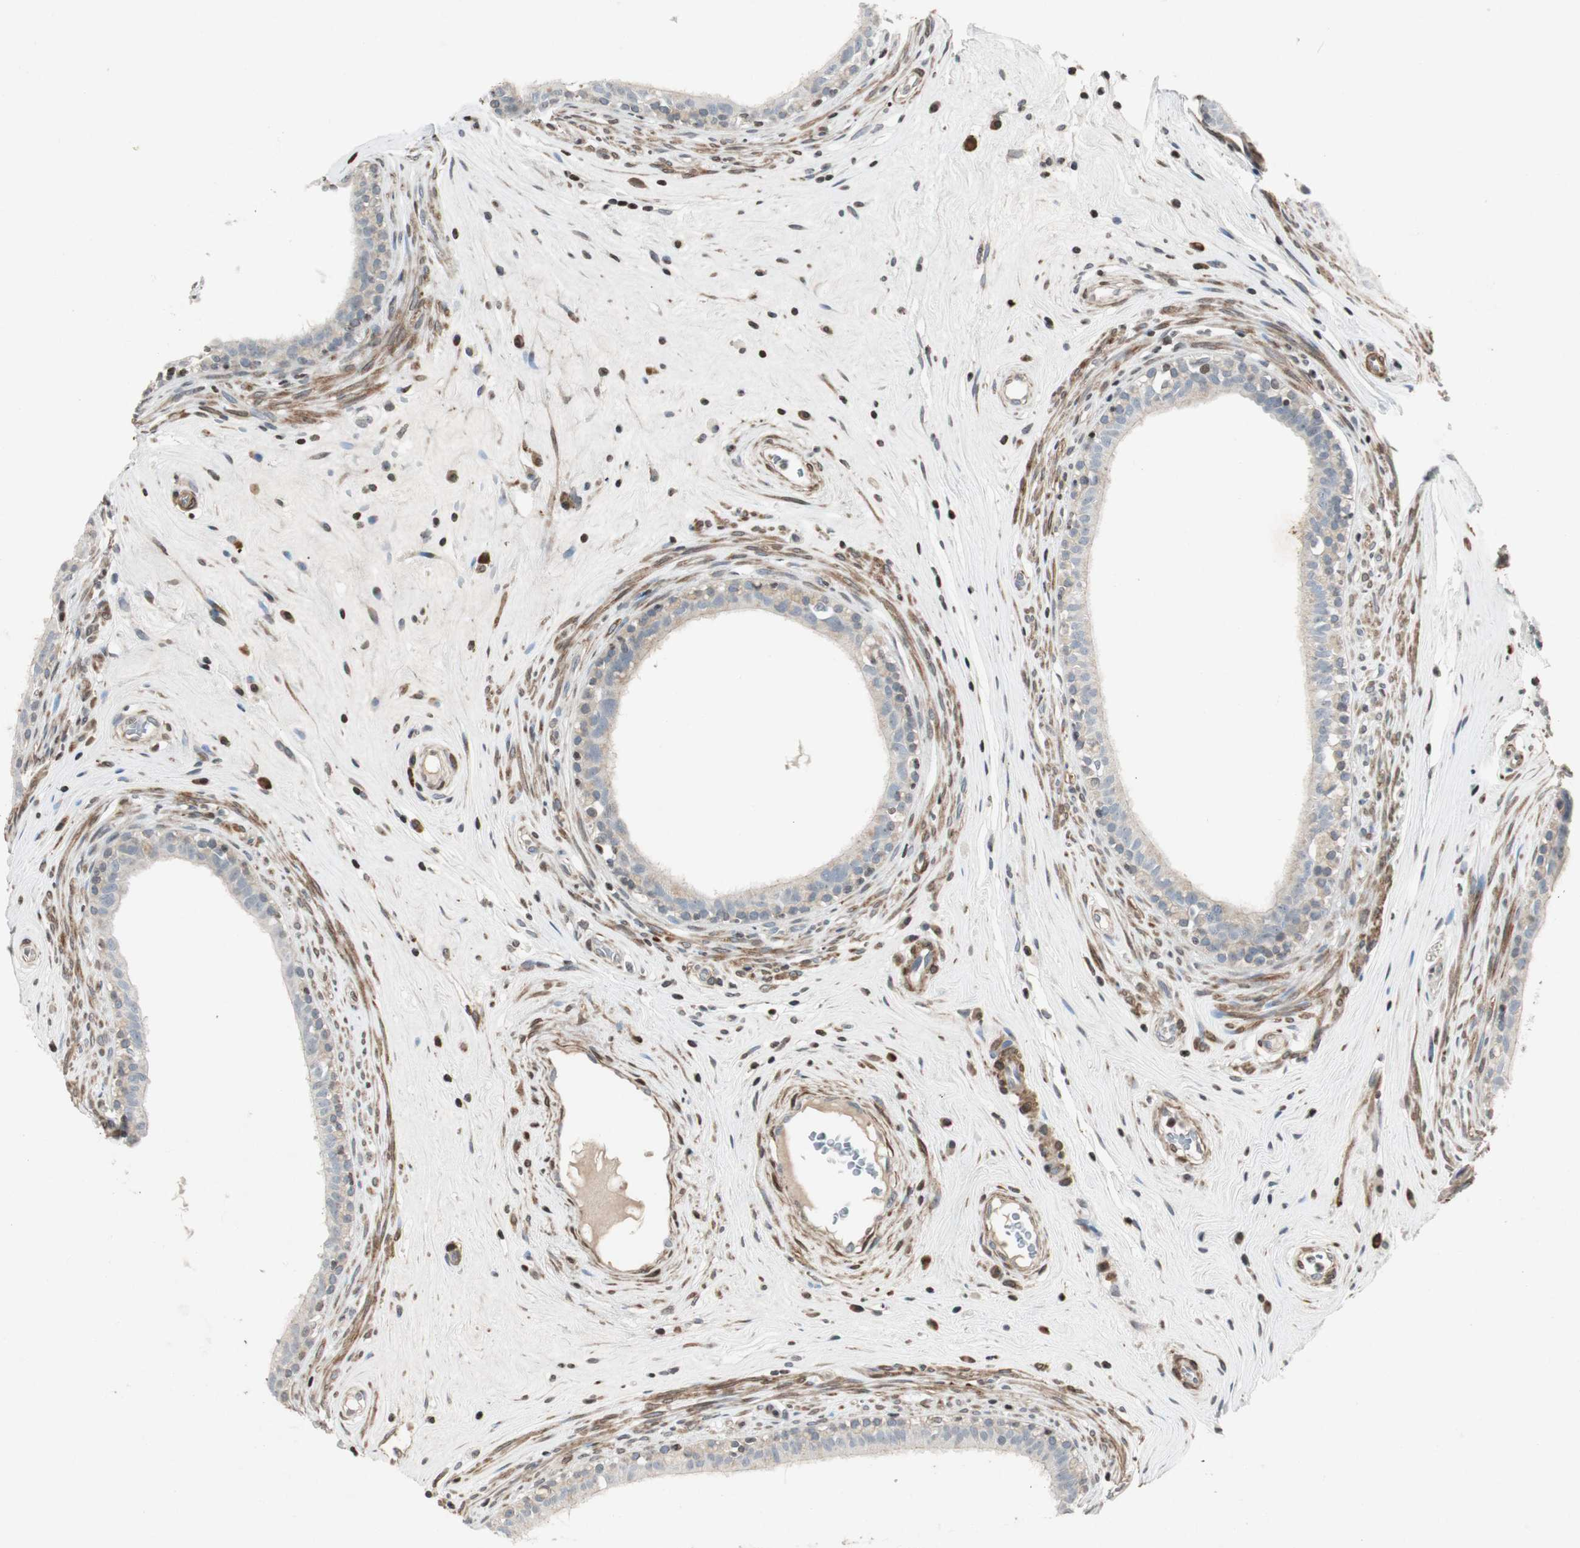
{"staining": {"intensity": "negative", "quantity": "none", "location": "none"}, "tissue": "epididymis", "cell_type": "Glandular cells", "image_type": "normal", "snomed": [{"axis": "morphology", "description": "Normal tissue, NOS"}, {"axis": "morphology", "description": "Inflammation, NOS"}, {"axis": "topography", "description": "Epididymis"}], "caption": "The immunohistochemistry (IHC) micrograph has no significant expression in glandular cells of epididymis.", "gene": "PRKG1", "patient": {"sex": "male", "age": 84}}